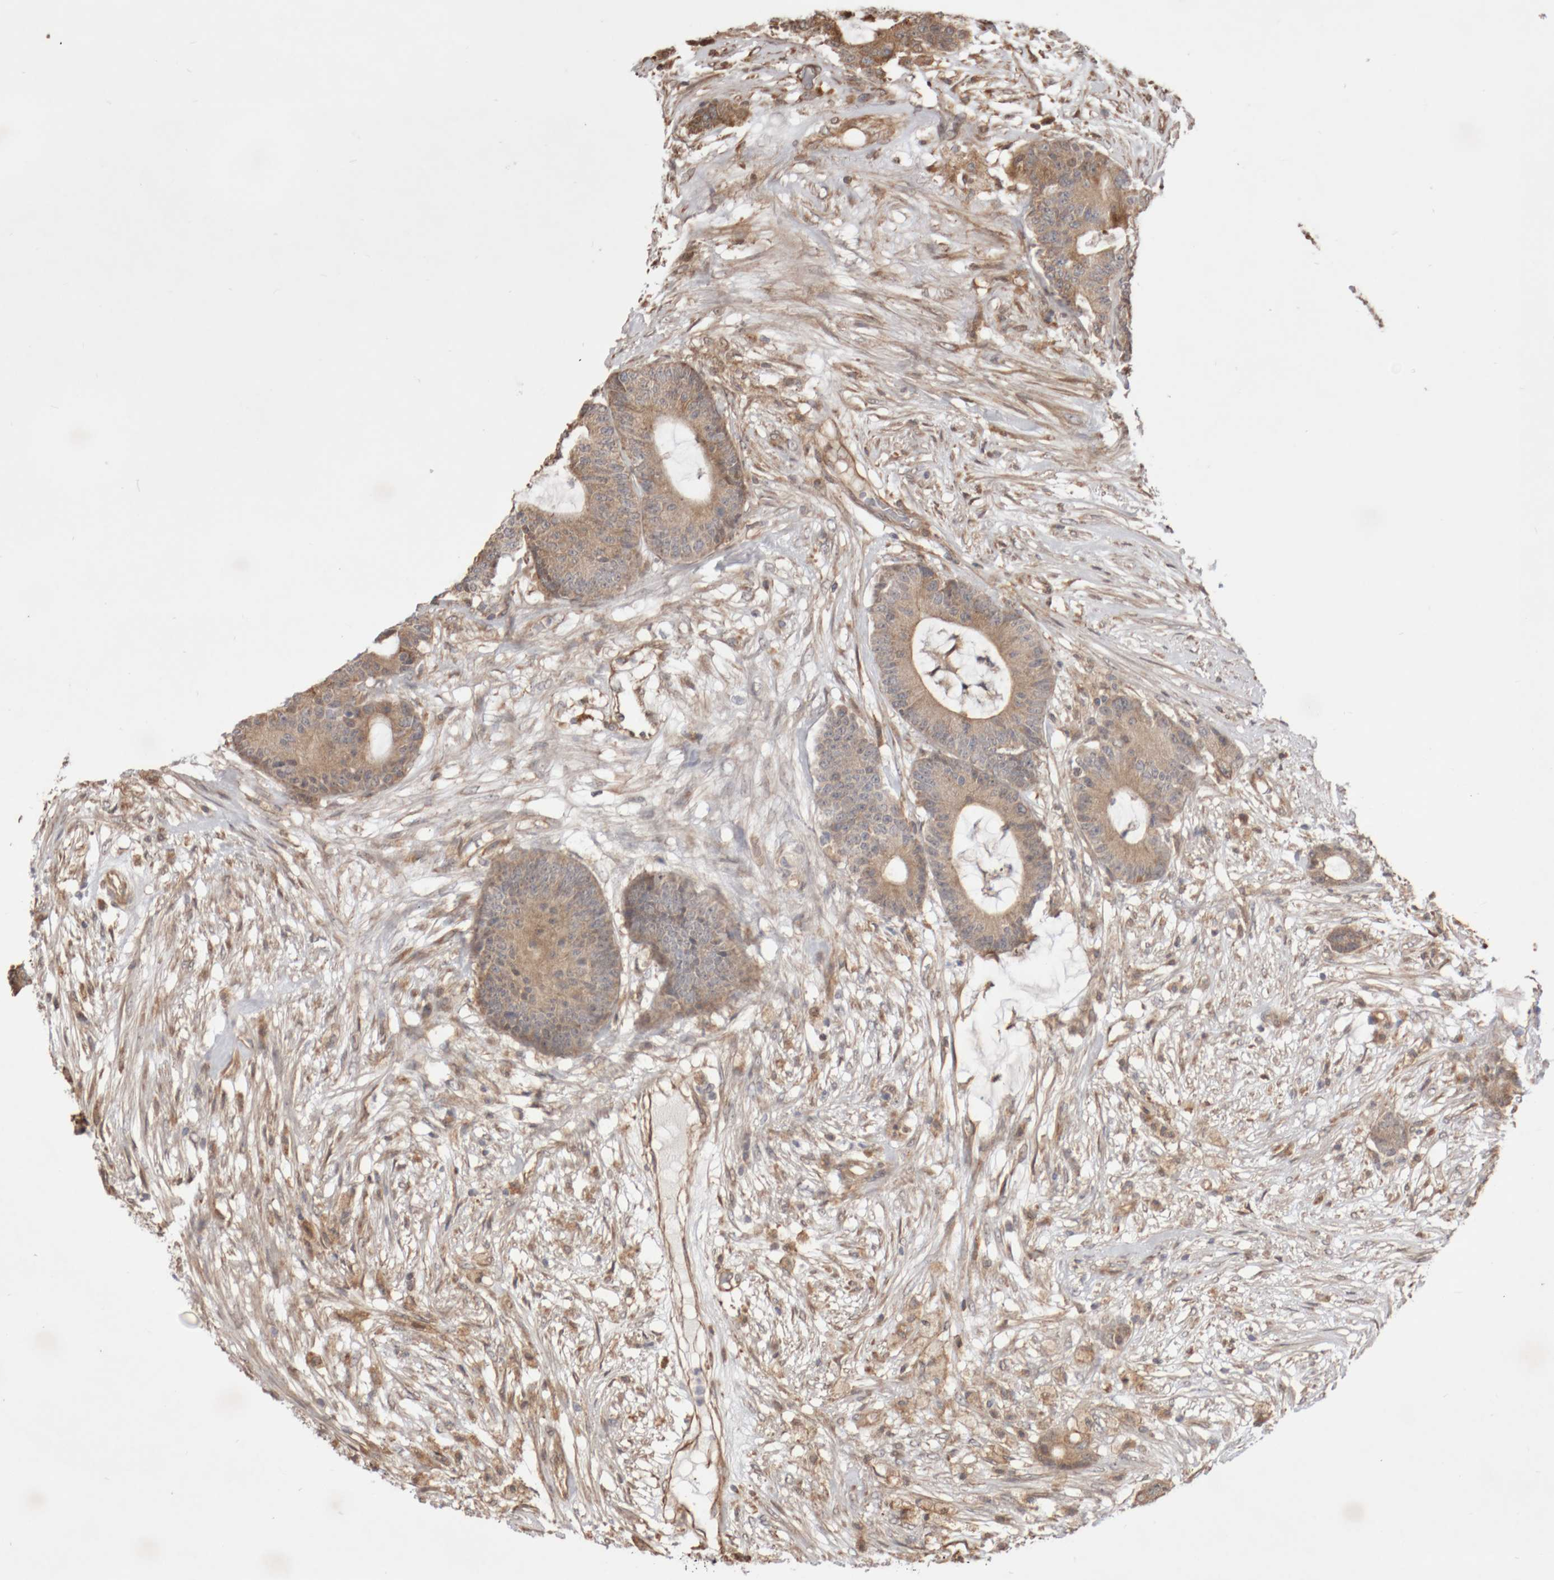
{"staining": {"intensity": "weak", "quantity": ">75%", "location": "cytoplasmic/membranous"}, "tissue": "colorectal cancer", "cell_type": "Tumor cells", "image_type": "cancer", "snomed": [{"axis": "morphology", "description": "Adenocarcinoma, NOS"}, {"axis": "topography", "description": "Colon"}], "caption": "Protein expression analysis of human adenocarcinoma (colorectal) reveals weak cytoplasmic/membranous positivity in about >75% of tumor cells.", "gene": "DPH7", "patient": {"sex": "female", "age": 84}}